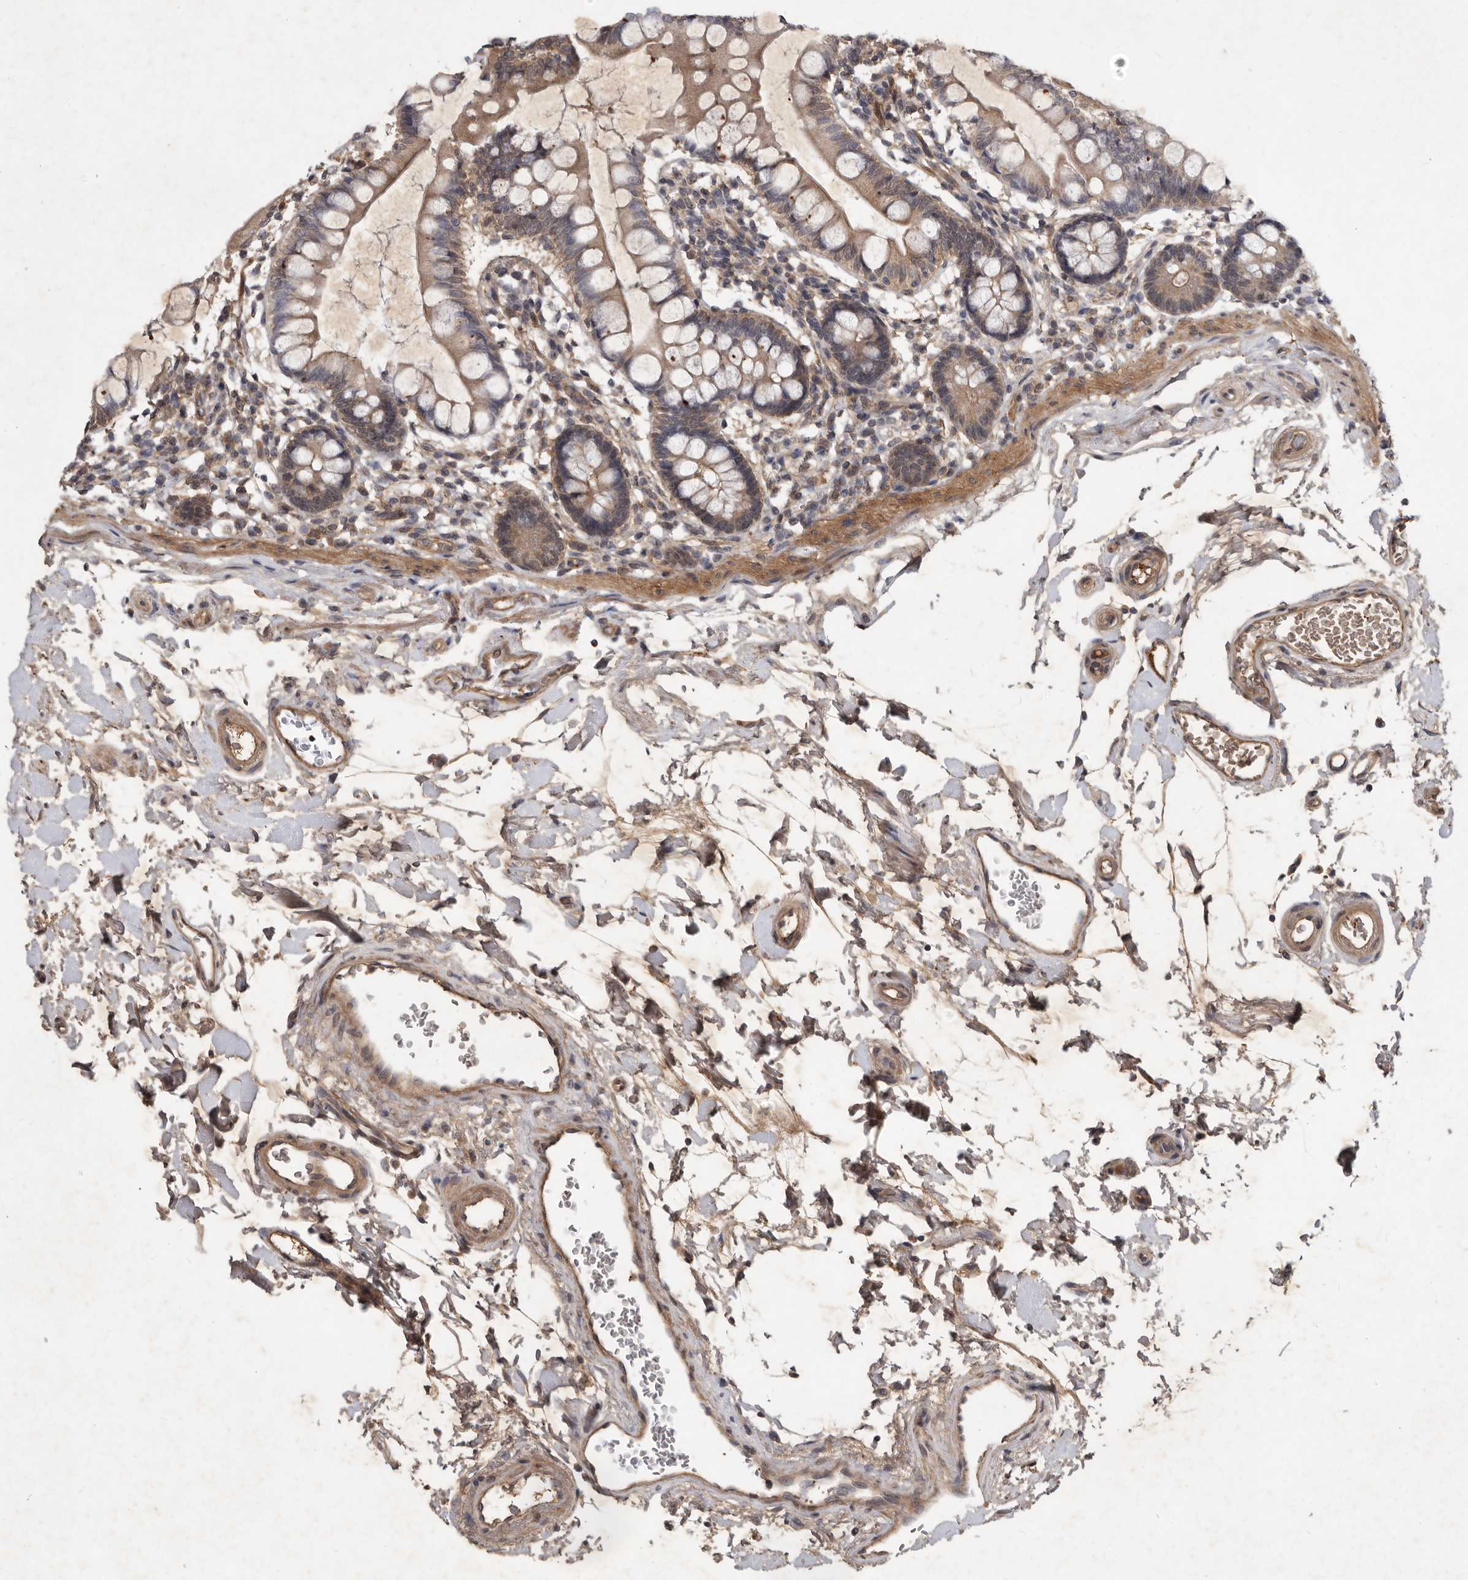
{"staining": {"intensity": "weak", "quantity": ">75%", "location": "cytoplasmic/membranous"}, "tissue": "small intestine", "cell_type": "Glandular cells", "image_type": "normal", "snomed": [{"axis": "morphology", "description": "Normal tissue, NOS"}, {"axis": "topography", "description": "Small intestine"}], "caption": "Glandular cells show weak cytoplasmic/membranous expression in approximately >75% of cells in normal small intestine.", "gene": "DNAJC28", "patient": {"sex": "female", "age": 84}}